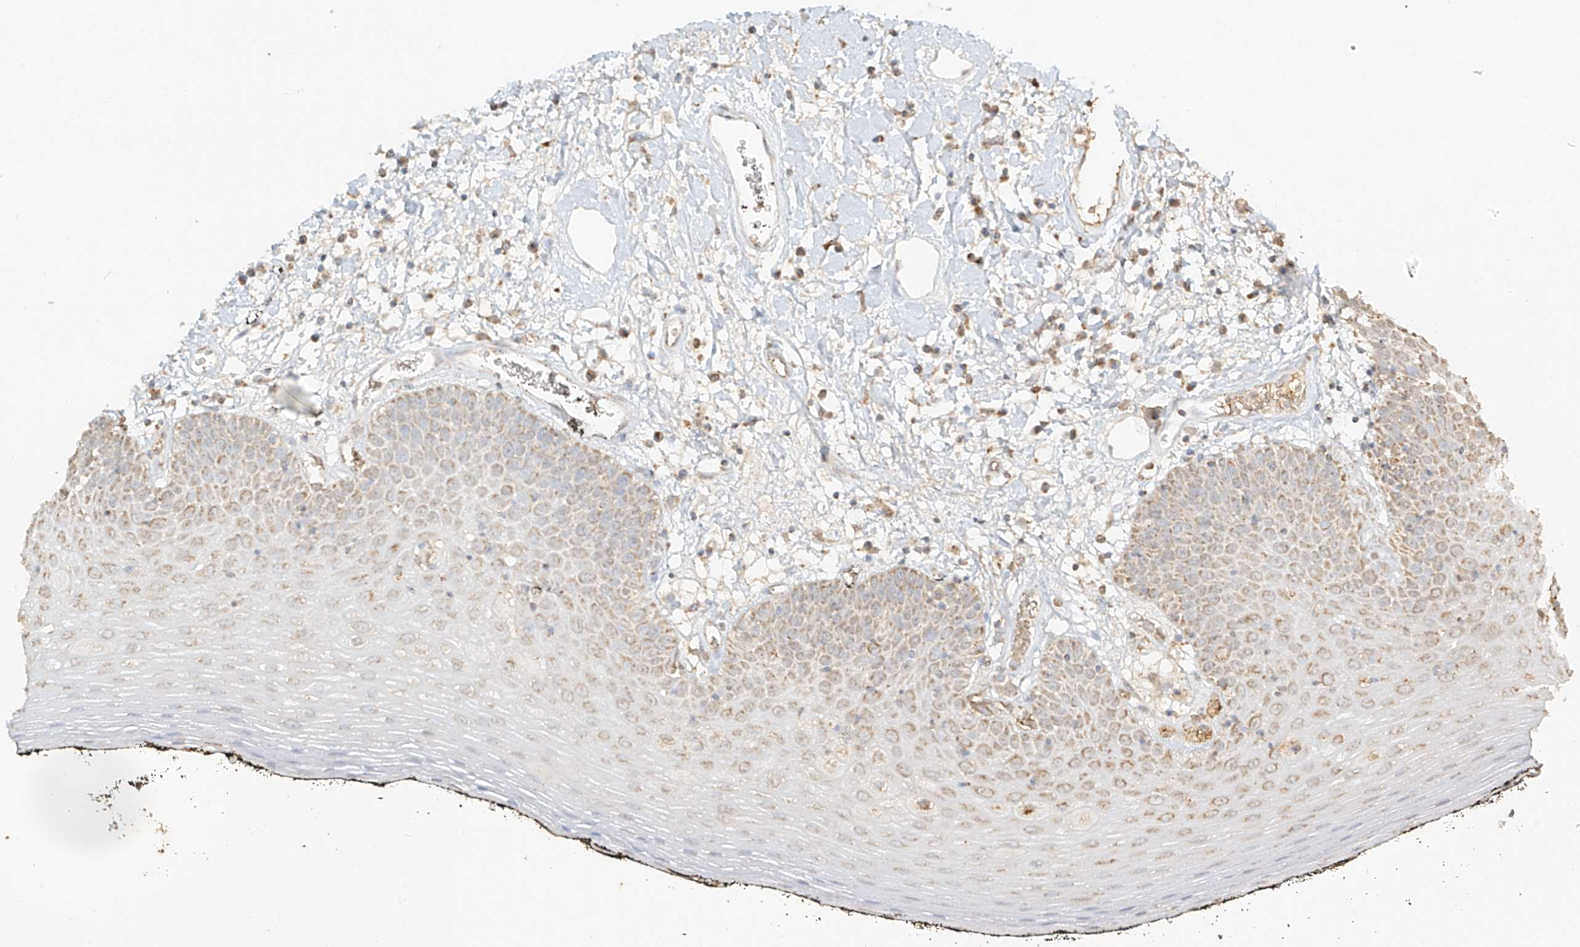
{"staining": {"intensity": "weak", "quantity": "25%-75%", "location": "cytoplasmic/membranous"}, "tissue": "oral mucosa", "cell_type": "Squamous epithelial cells", "image_type": "normal", "snomed": [{"axis": "morphology", "description": "Normal tissue, NOS"}, {"axis": "topography", "description": "Oral tissue"}], "caption": "Immunohistochemical staining of unremarkable oral mucosa shows 25%-75% levels of weak cytoplasmic/membranous protein staining in about 25%-75% of squamous epithelial cells.", "gene": "MIPEP", "patient": {"sex": "male", "age": 74}}